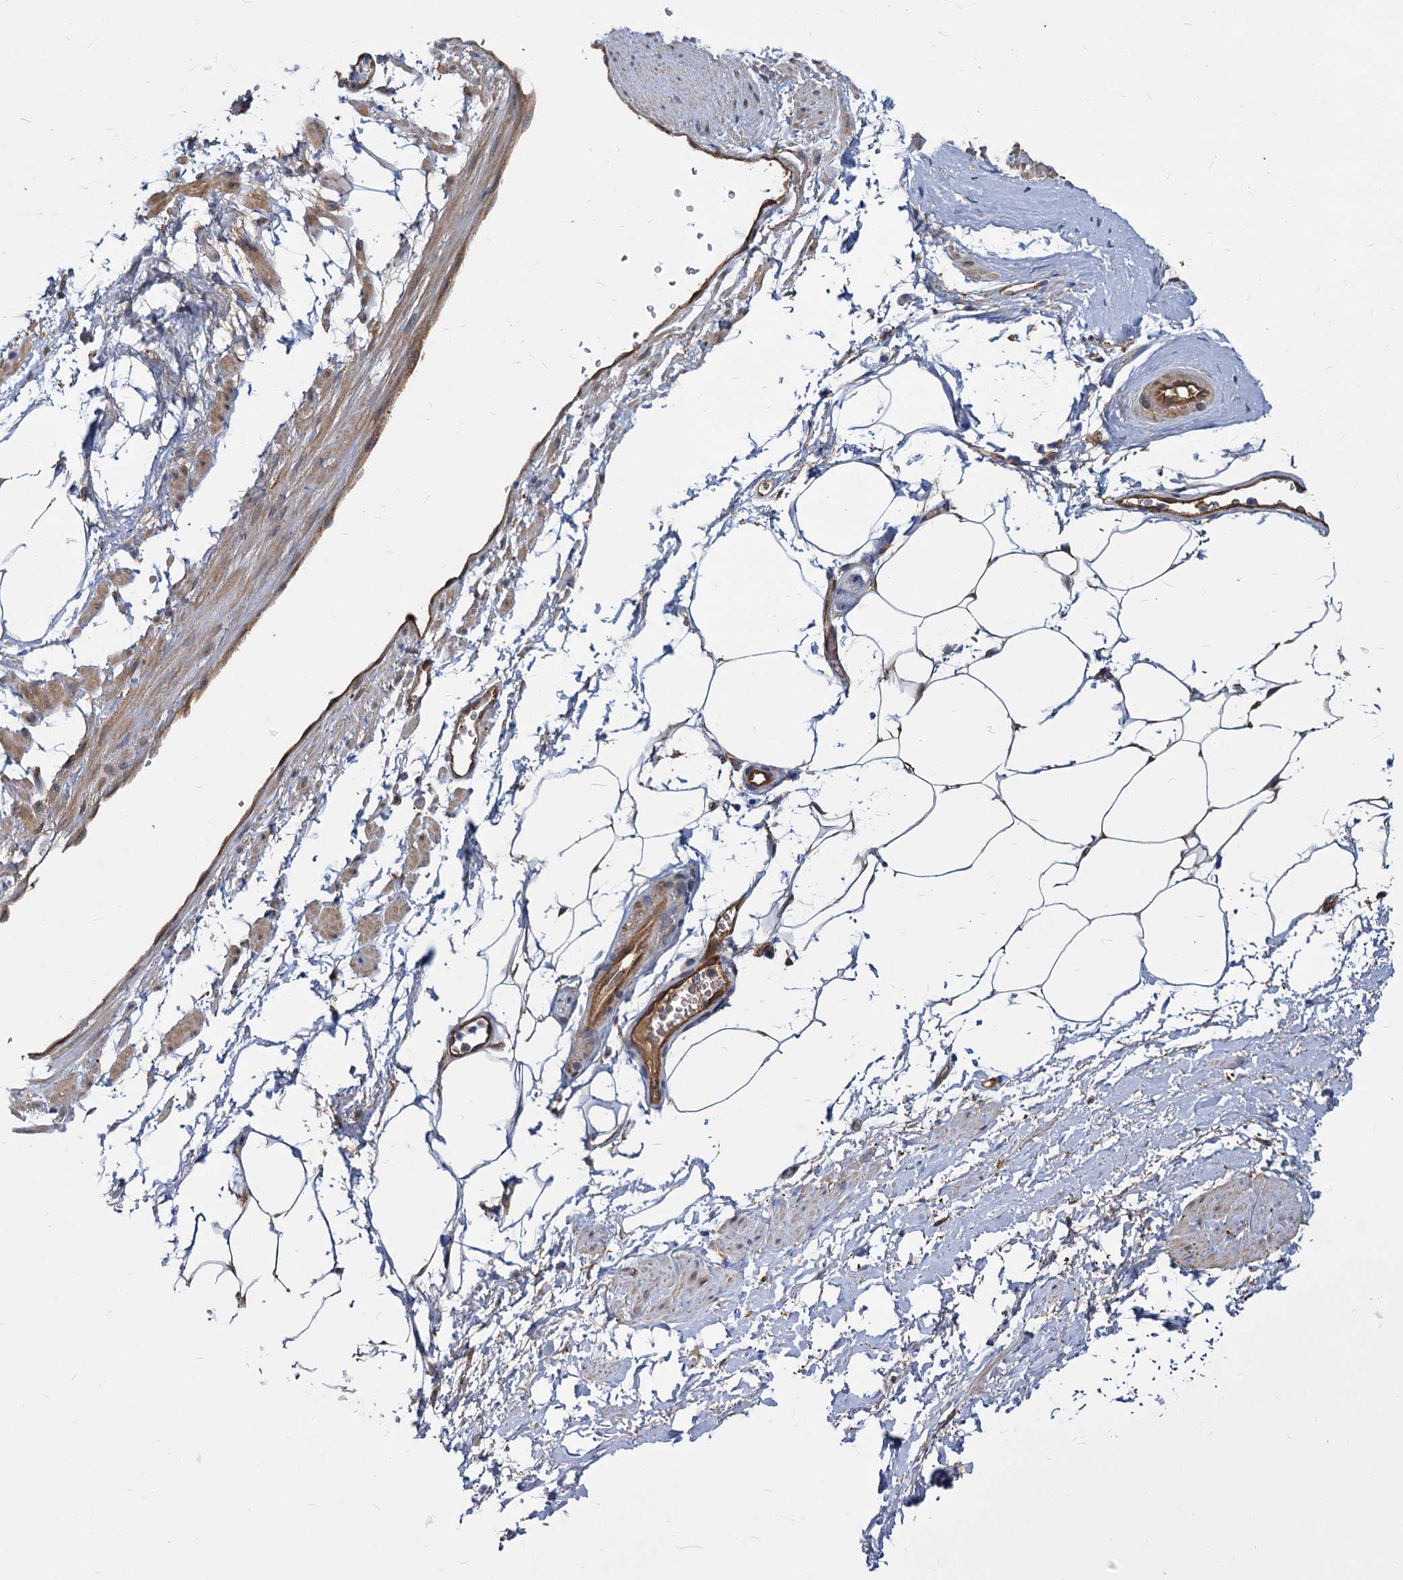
{"staining": {"intensity": "moderate", "quantity": "25%-75%", "location": "cytoplasmic/membranous"}, "tissue": "adipose tissue", "cell_type": "Adipocytes", "image_type": "normal", "snomed": [{"axis": "morphology", "description": "Normal tissue, NOS"}, {"axis": "morphology", "description": "Adenocarcinoma, Low grade"}, {"axis": "topography", "description": "Prostate"}, {"axis": "topography", "description": "Peripheral nerve tissue"}], "caption": "Human adipose tissue stained with a brown dye reveals moderate cytoplasmic/membranous positive positivity in approximately 25%-75% of adipocytes.", "gene": "SNX15", "patient": {"sex": "male", "age": 63}}